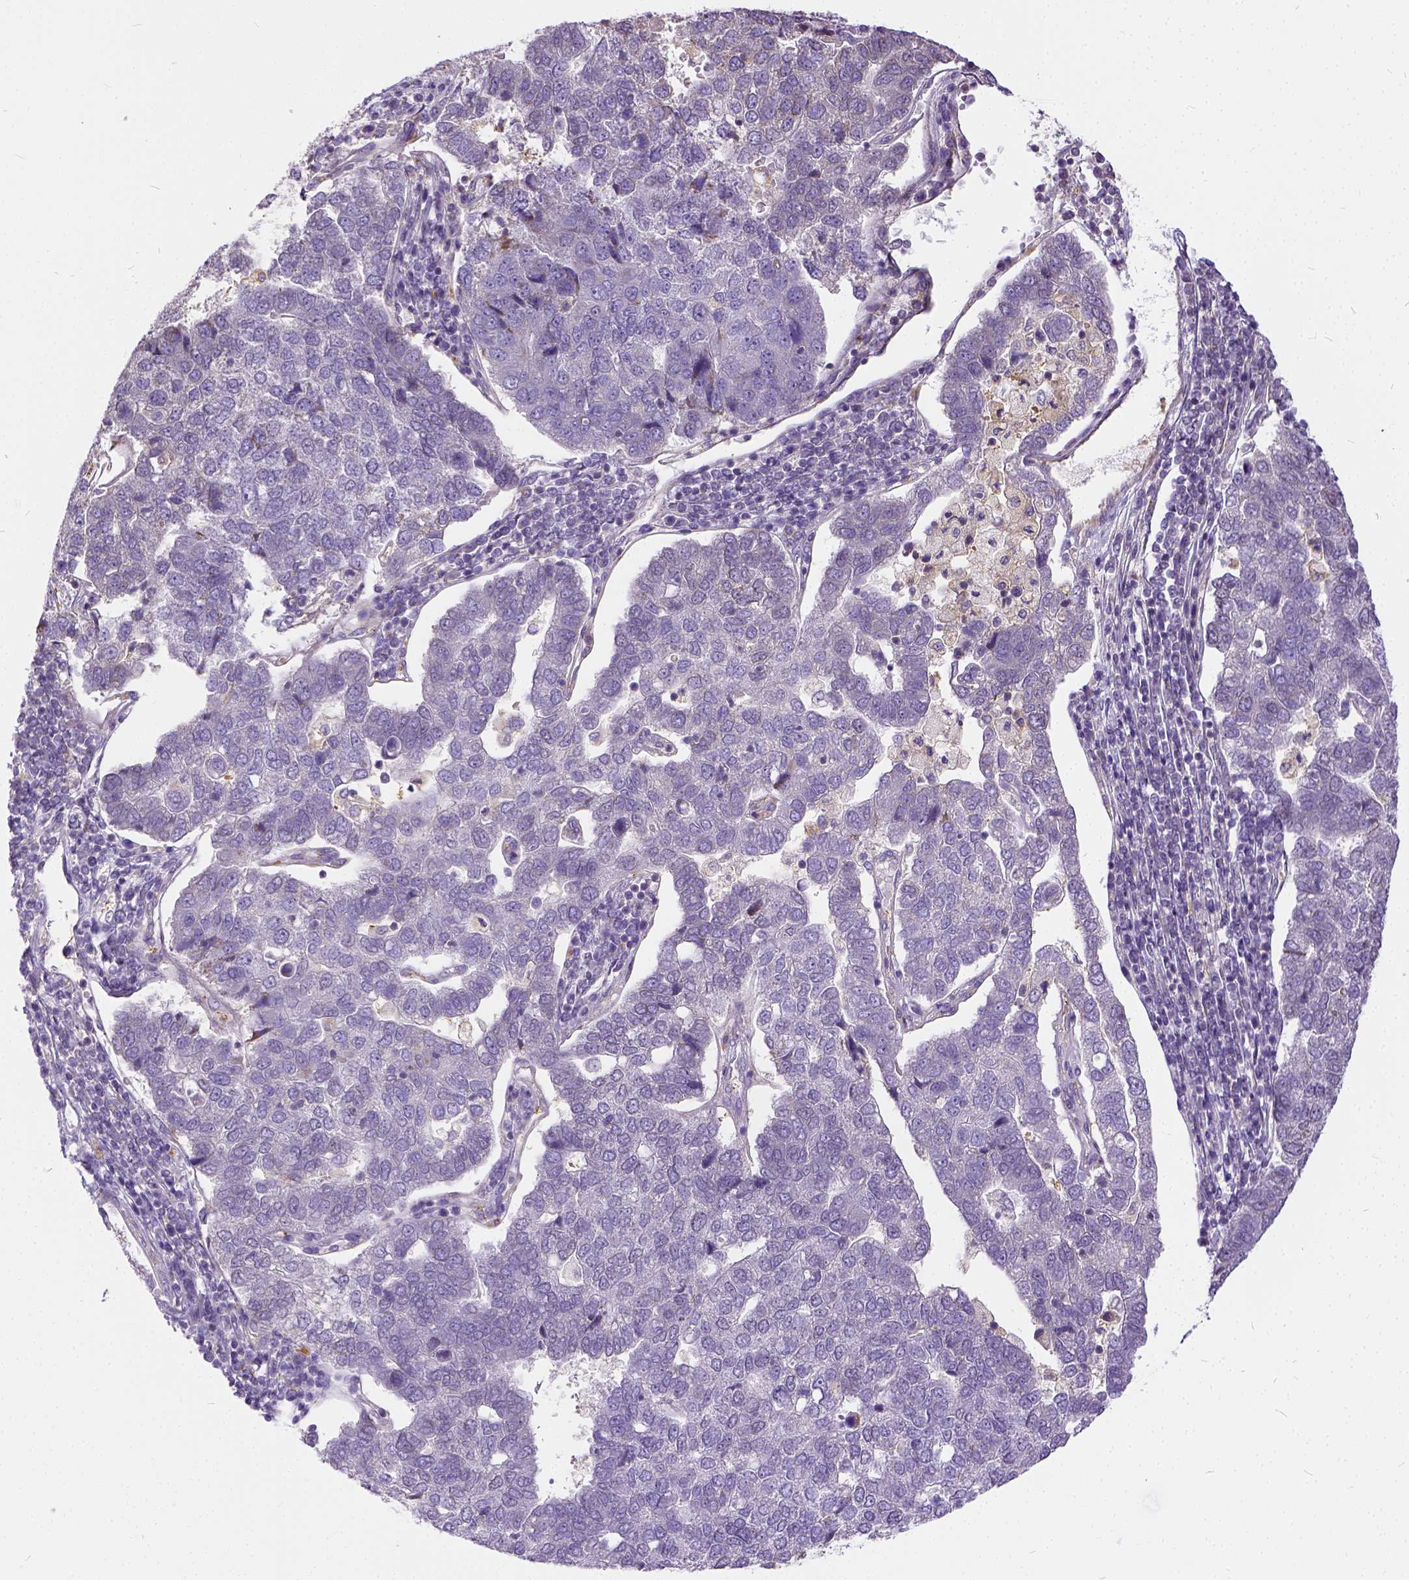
{"staining": {"intensity": "negative", "quantity": "none", "location": "none"}, "tissue": "pancreatic cancer", "cell_type": "Tumor cells", "image_type": "cancer", "snomed": [{"axis": "morphology", "description": "Adenocarcinoma, NOS"}, {"axis": "topography", "description": "Pancreas"}], "caption": "DAB immunohistochemical staining of human pancreatic adenocarcinoma reveals no significant positivity in tumor cells.", "gene": "CADM4", "patient": {"sex": "female", "age": 61}}